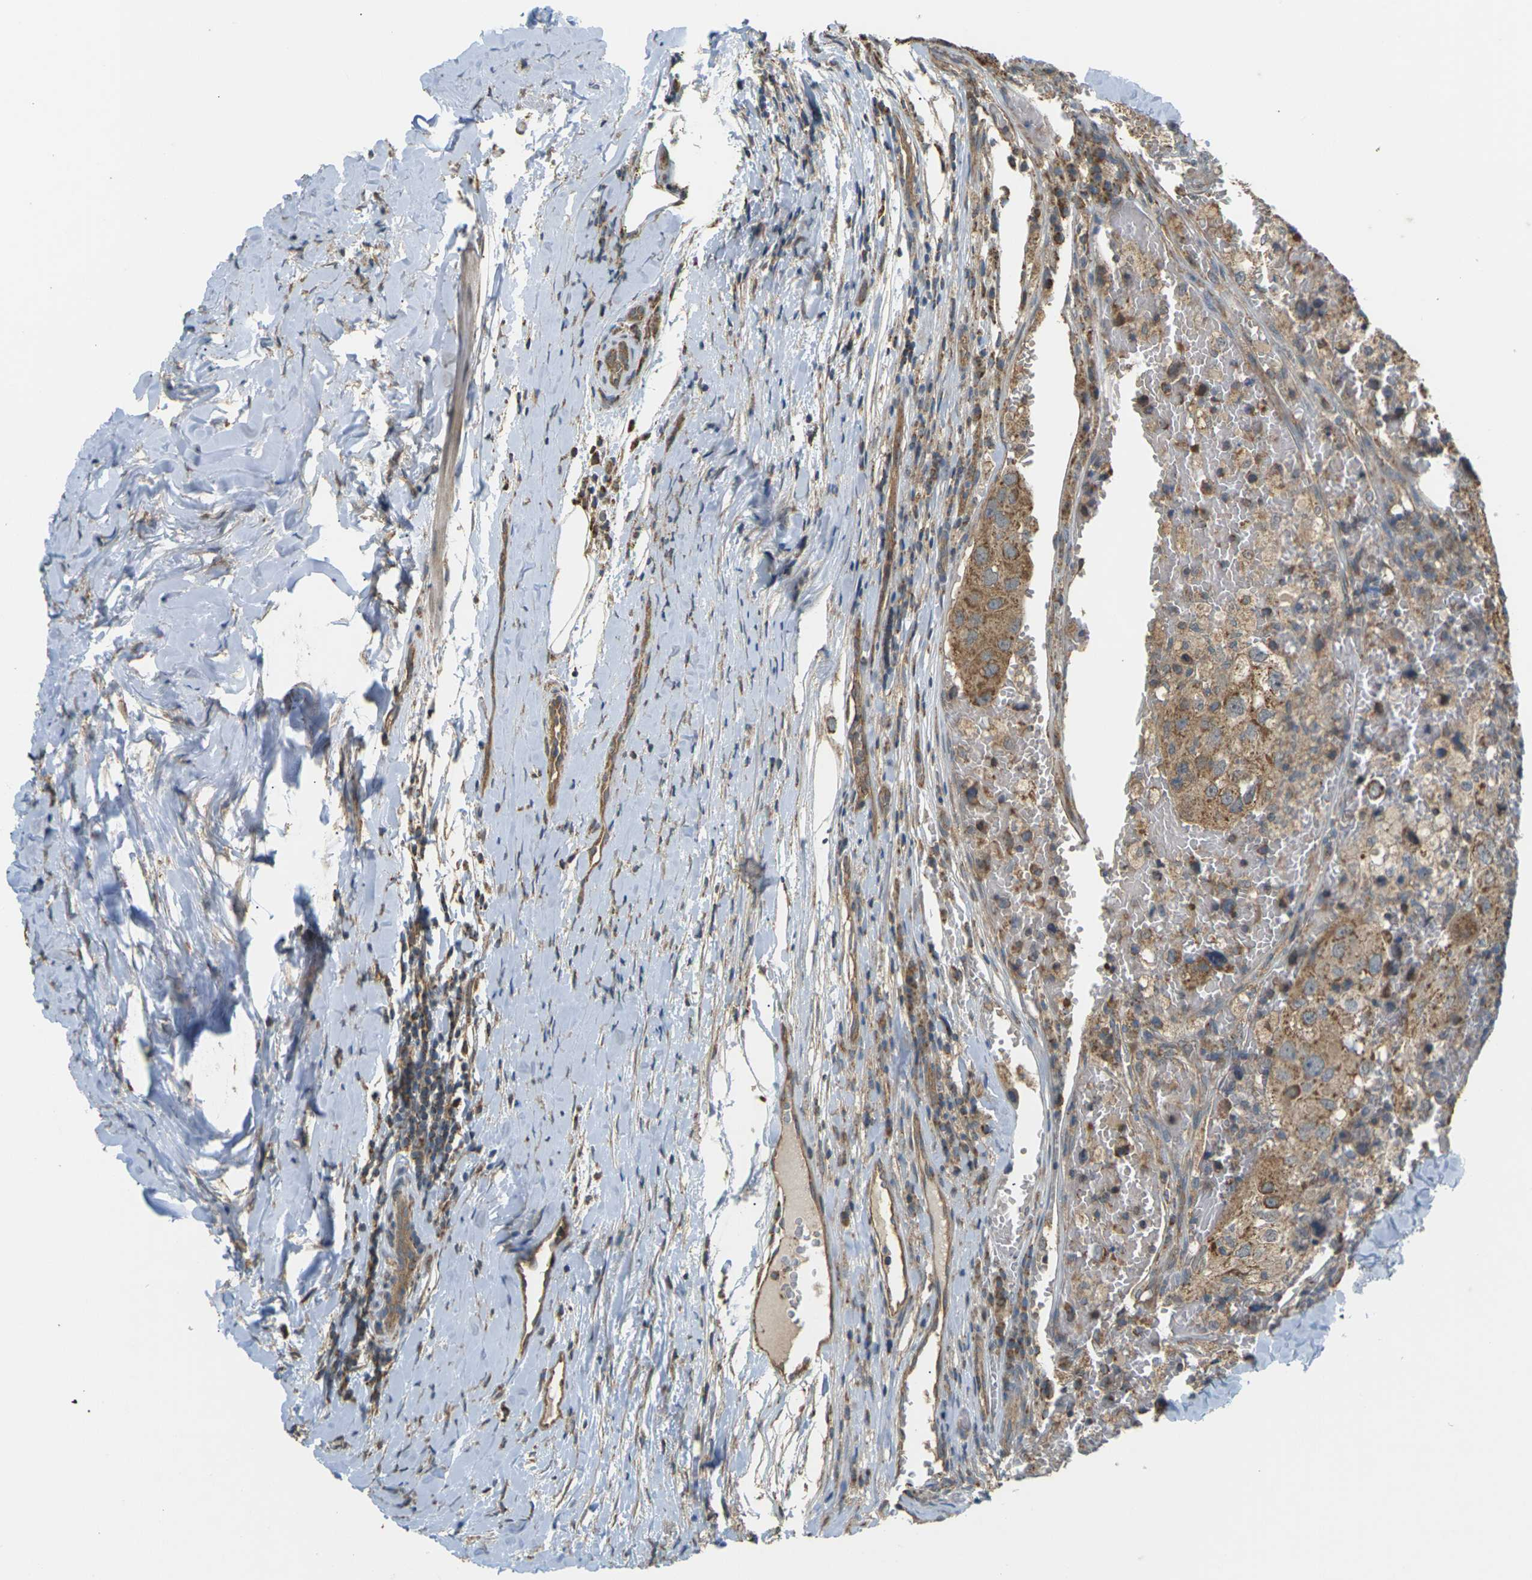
{"staining": {"intensity": "moderate", "quantity": ">75%", "location": "cytoplasmic/membranous"}, "tissue": "urothelial cancer", "cell_type": "Tumor cells", "image_type": "cancer", "snomed": [{"axis": "morphology", "description": "Urothelial carcinoma, High grade"}, {"axis": "topography", "description": "Lymph node"}, {"axis": "topography", "description": "Urinary bladder"}], "caption": "Moderate cytoplasmic/membranous protein expression is appreciated in approximately >75% of tumor cells in urothelial cancer.", "gene": "KSR1", "patient": {"sex": "male", "age": 51}}